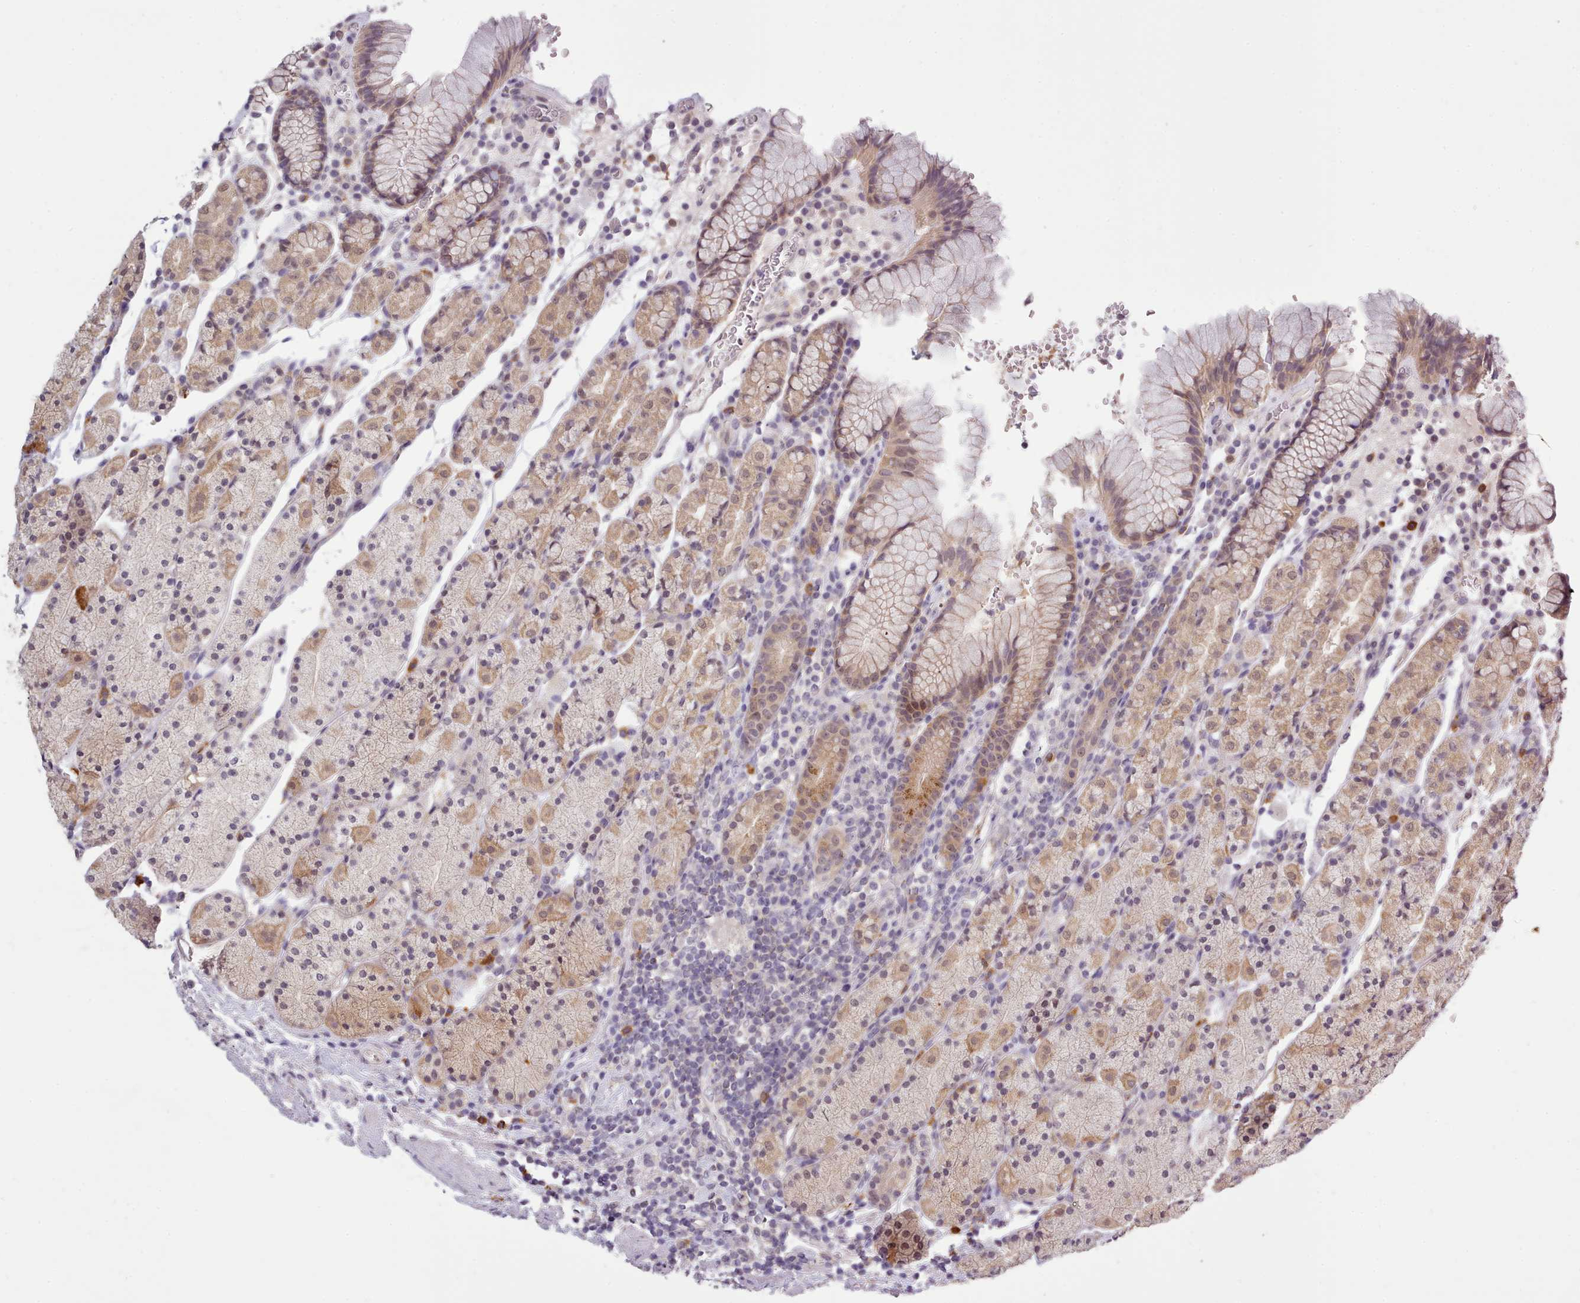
{"staining": {"intensity": "moderate", "quantity": "25%-75%", "location": "cytoplasmic/membranous"}, "tissue": "stomach", "cell_type": "Glandular cells", "image_type": "normal", "snomed": [{"axis": "morphology", "description": "Normal tissue, NOS"}, {"axis": "topography", "description": "Stomach, upper"}, {"axis": "topography", "description": "Stomach"}], "caption": "Immunohistochemical staining of unremarkable stomach exhibits medium levels of moderate cytoplasmic/membranous staining in approximately 25%-75% of glandular cells.", "gene": "ARL17A", "patient": {"sex": "male", "age": 62}}